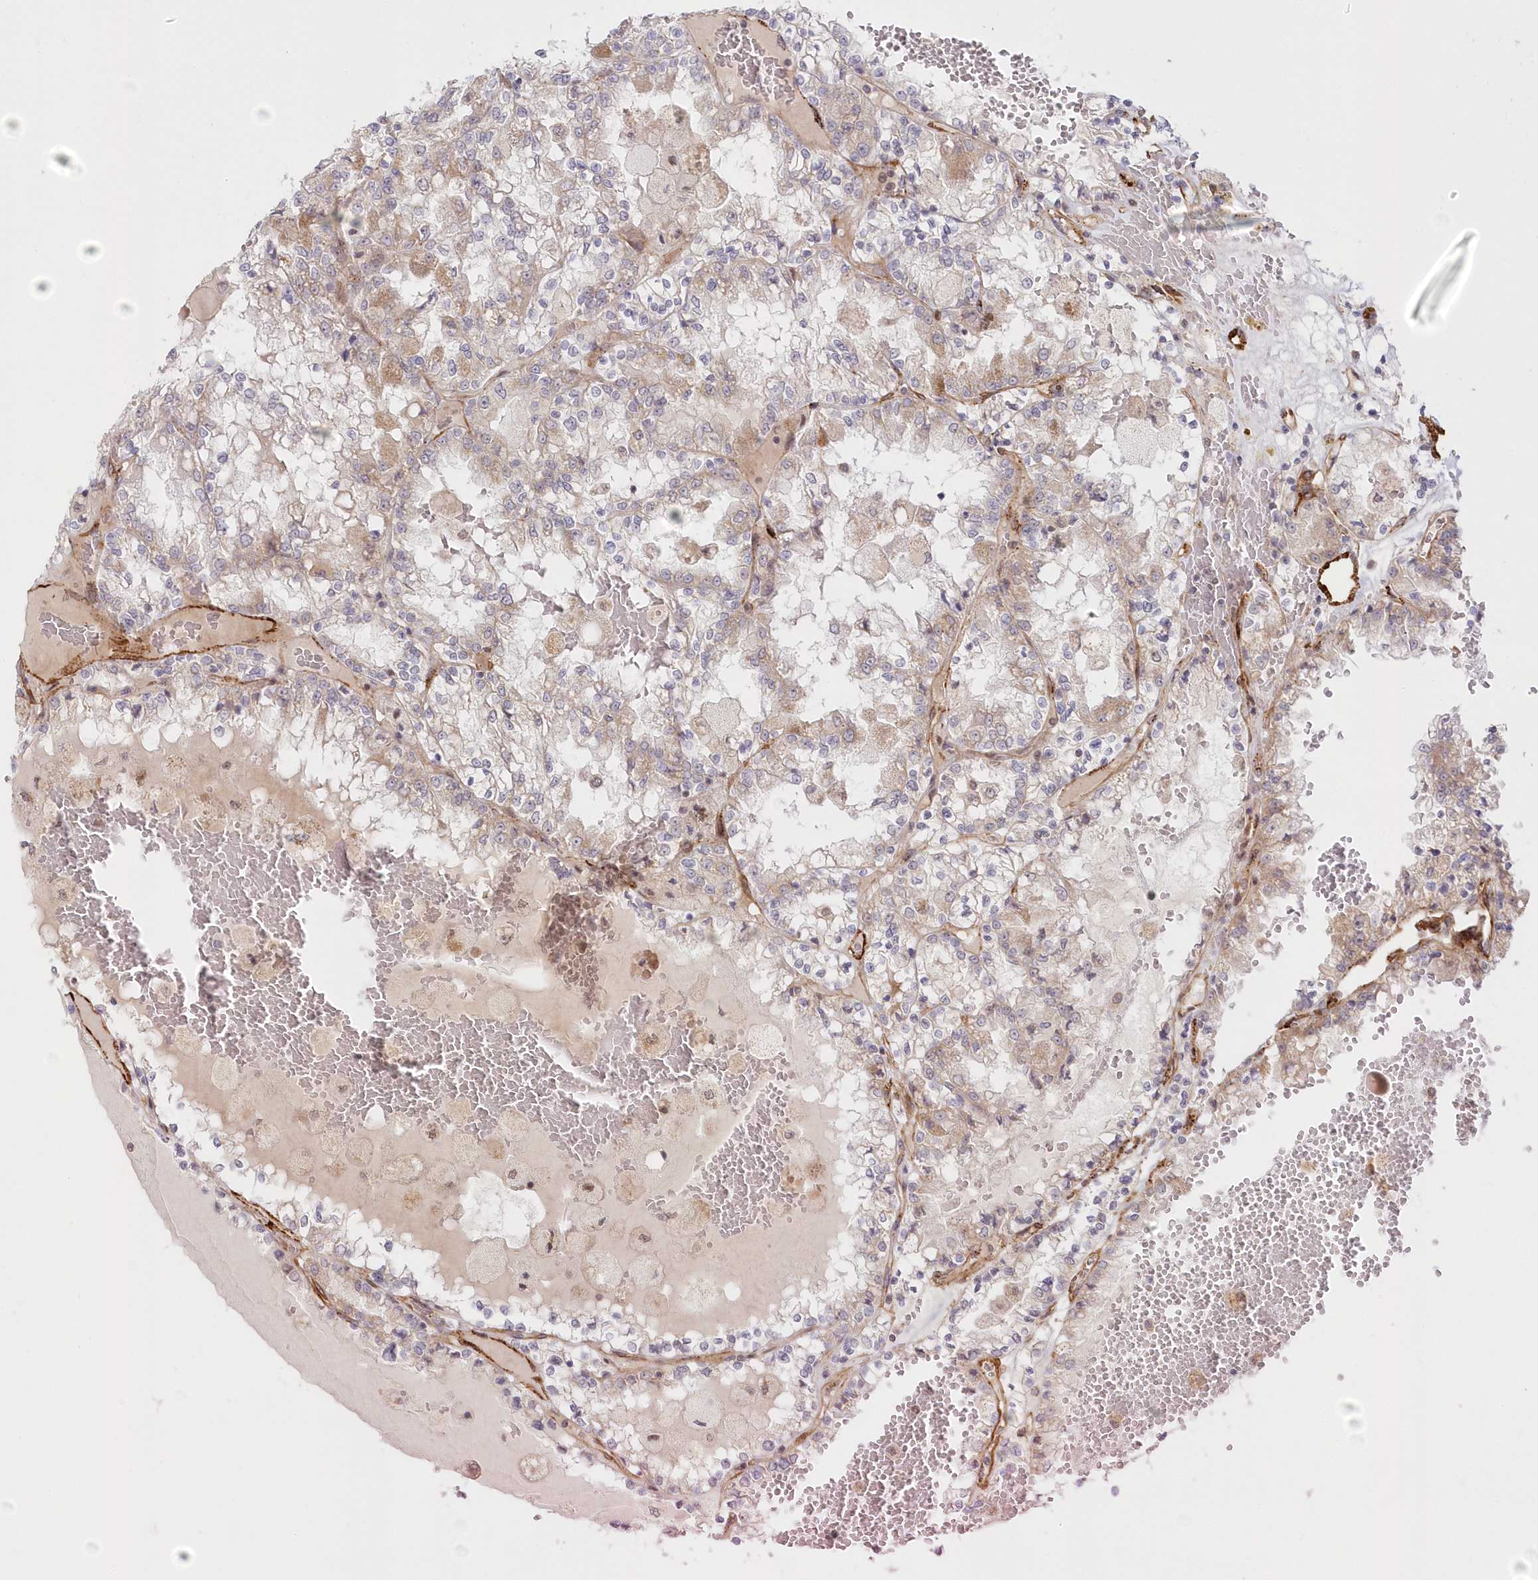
{"staining": {"intensity": "weak", "quantity": "<25%", "location": "cytoplasmic/membranous"}, "tissue": "renal cancer", "cell_type": "Tumor cells", "image_type": "cancer", "snomed": [{"axis": "morphology", "description": "Adenocarcinoma, NOS"}, {"axis": "topography", "description": "Kidney"}], "caption": "High magnification brightfield microscopy of renal cancer stained with DAB (3,3'-diaminobenzidine) (brown) and counterstained with hematoxylin (blue): tumor cells show no significant expression.", "gene": "AFAP1L2", "patient": {"sex": "female", "age": 56}}